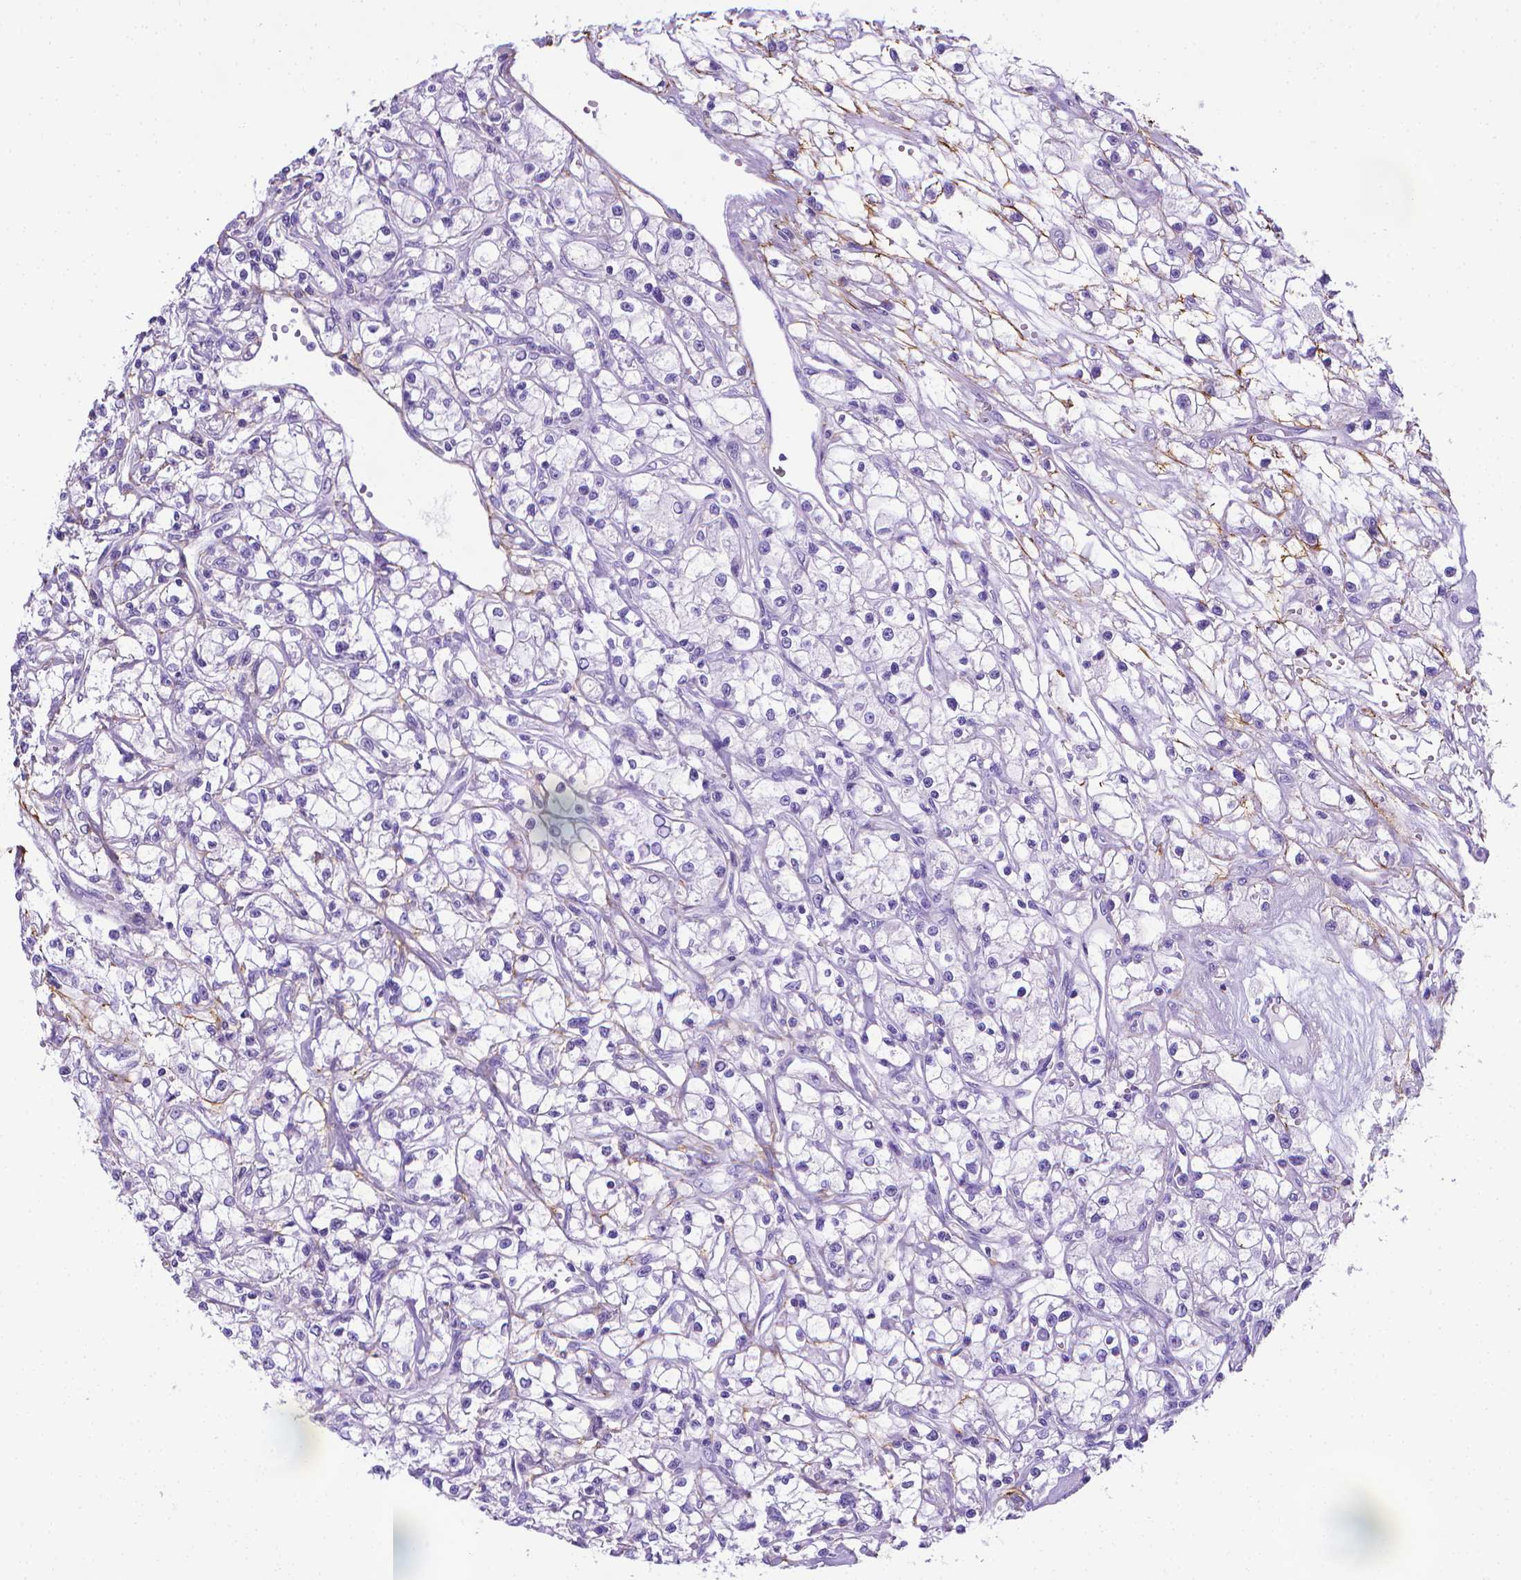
{"staining": {"intensity": "negative", "quantity": "none", "location": "none"}, "tissue": "renal cancer", "cell_type": "Tumor cells", "image_type": "cancer", "snomed": [{"axis": "morphology", "description": "Adenocarcinoma, NOS"}, {"axis": "topography", "description": "Kidney"}], "caption": "Renal adenocarcinoma was stained to show a protein in brown. There is no significant staining in tumor cells. The staining was performed using DAB (3,3'-diaminobenzidine) to visualize the protein expression in brown, while the nuclei were stained in blue with hematoxylin (Magnification: 20x).", "gene": "MFAP2", "patient": {"sex": "female", "age": 59}}